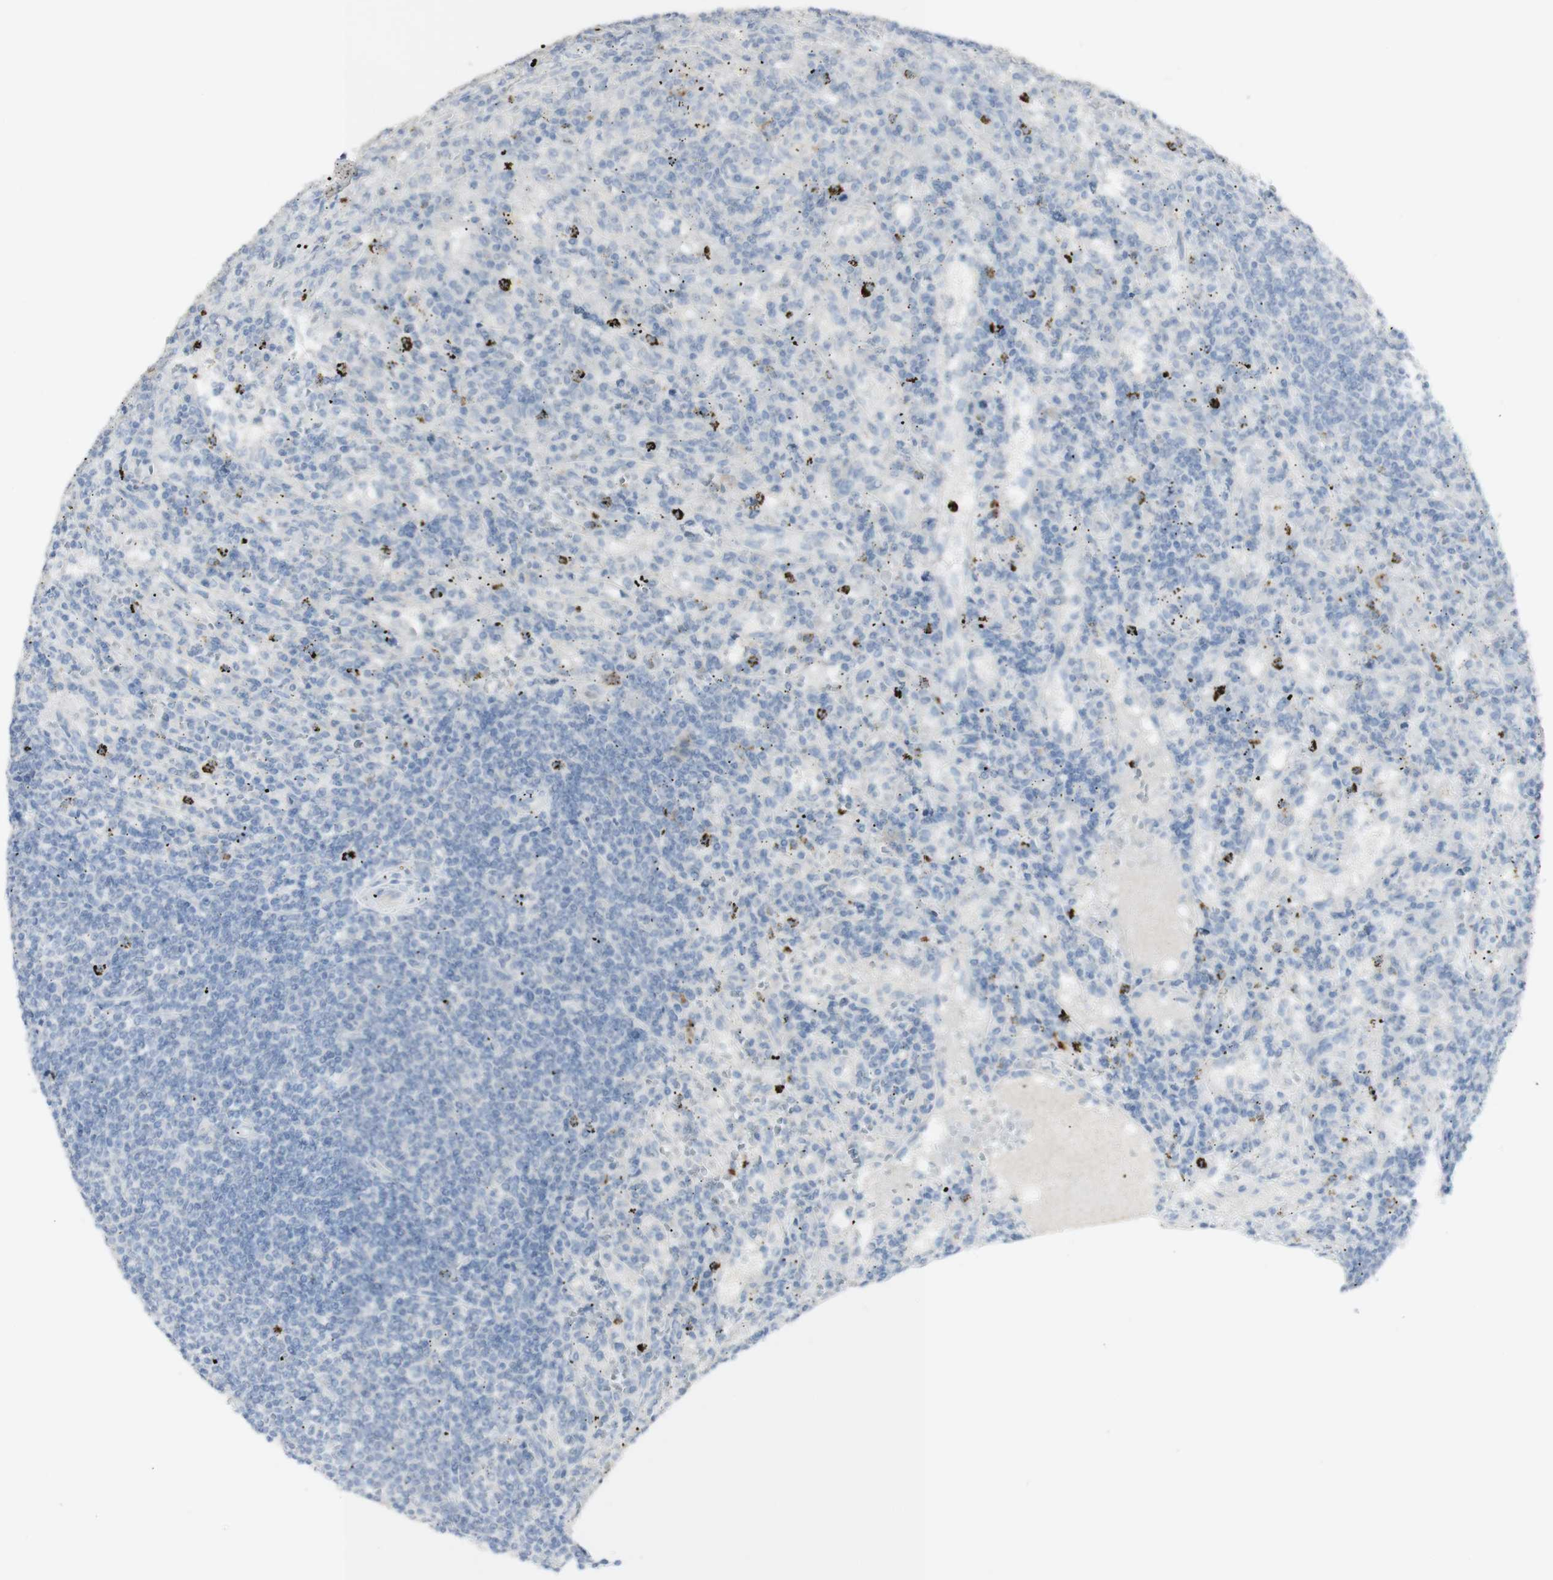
{"staining": {"intensity": "negative", "quantity": "none", "location": "none"}, "tissue": "lymphoma", "cell_type": "Tumor cells", "image_type": "cancer", "snomed": [{"axis": "morphology", "description": "Malignant lymphoma, non-Hodgkin's type, Low grade"}, {"axis": "topography", "description": "Spleen"}], "caption": "A histopathology image of lymphoma stained for a protein demonstrates no brown staining in tumor cells. Brightfield microscopy of immunohistochemistry (IHC) stained with DAB (3,3'-diaminobenzidine) (brown) and hematoxylin (blue), captured at high magnification.", "gene": "CD207", "patient": {"sex": "male", "age": 76}}